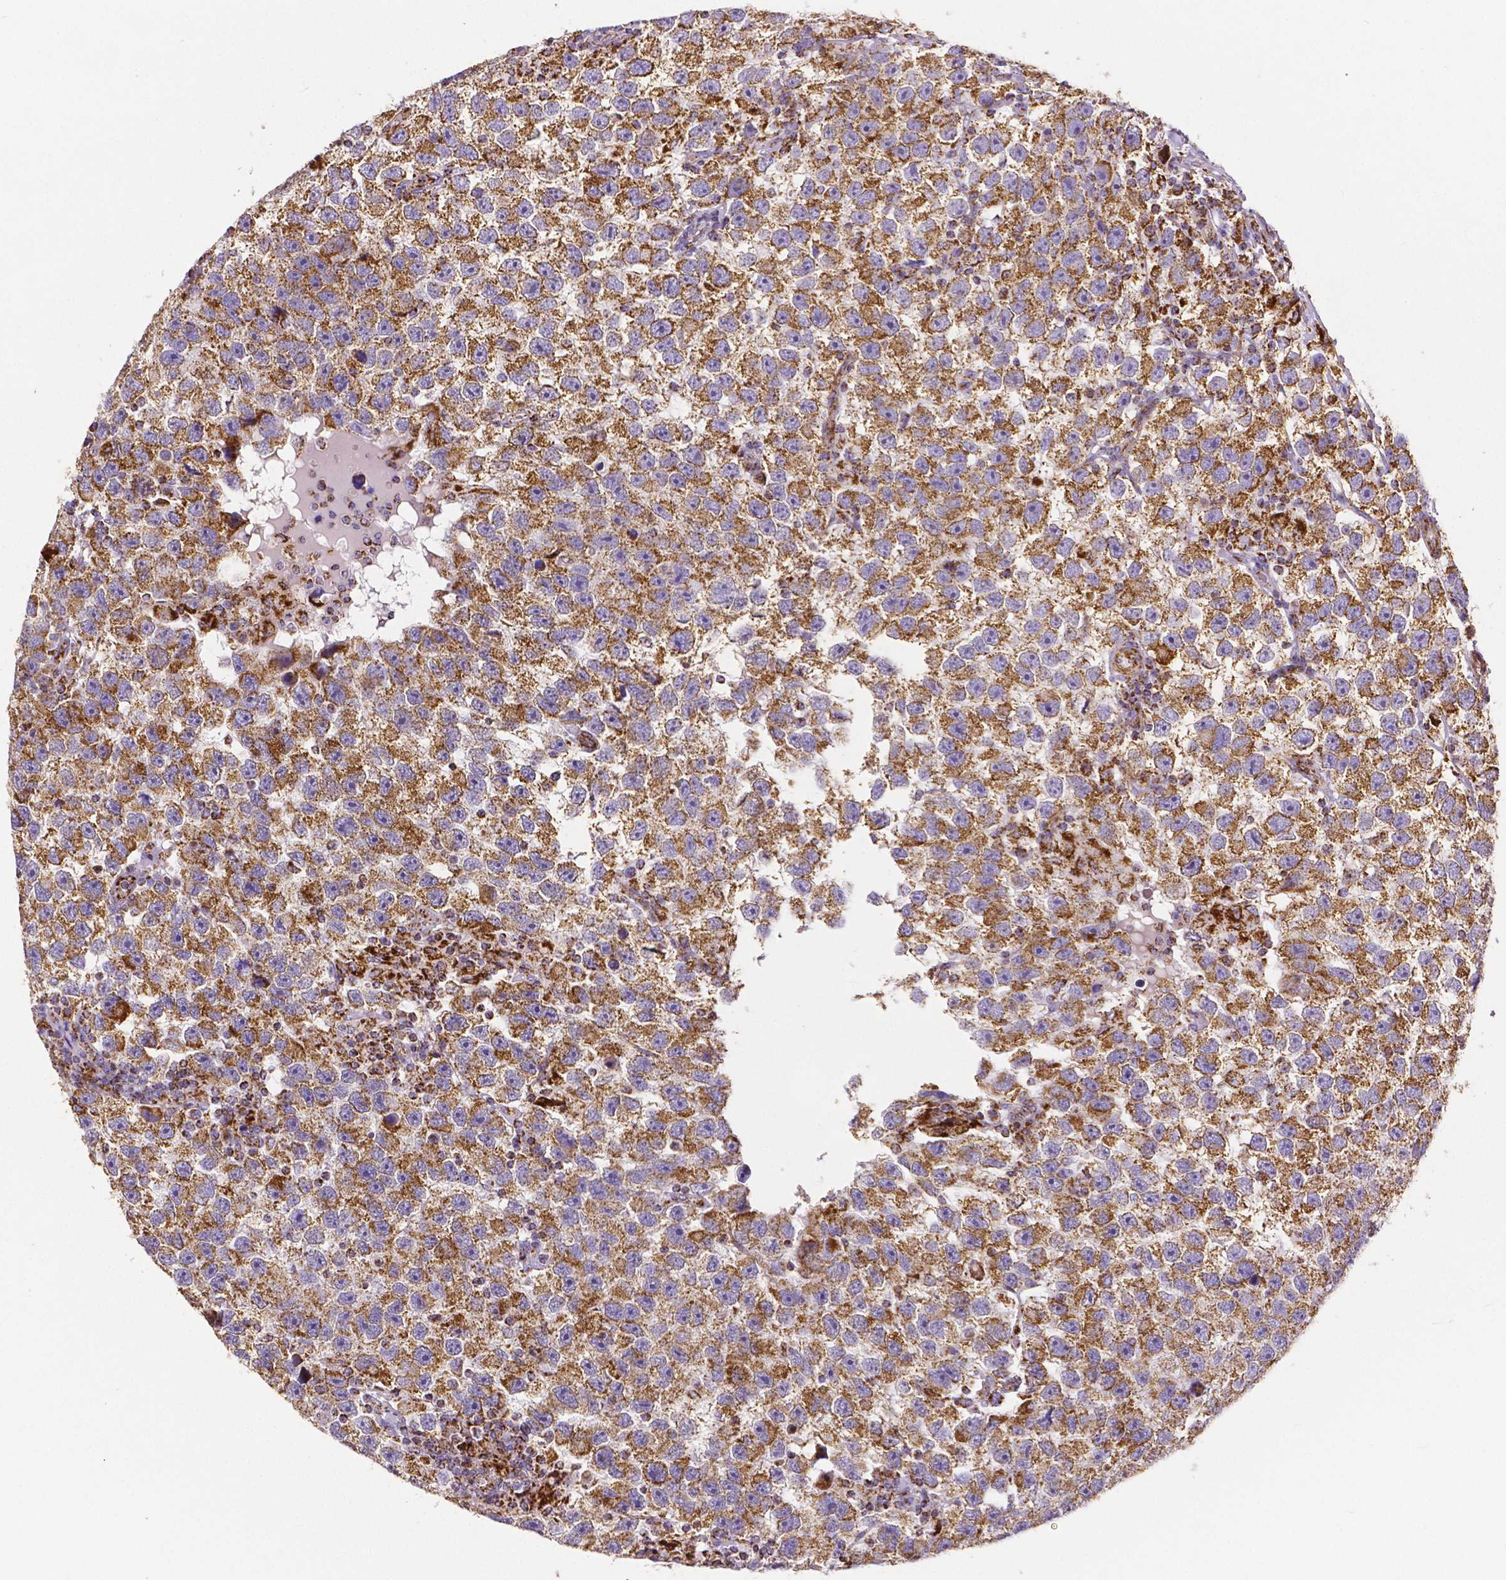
{"staining": {"intensity": "moderate", "quantity": ">75%", "location": "cytoplasmic/membranous"}, "tissue": "testis cancer", "cell_type": "Tumor cells", "image_type": "cancer", "snomed": [{"axis": "morphology", "description": "Seminoma, NOS"}, {"axis": "topography", "description": "Testis"}], "caption": "This is a photomicrograph of immunohistochemistry staining of seminoma (testis), which shows moderate positivity in the cytoplasmic/membranous of tumor cells.", "gene": "MACC1", "patient": {"sex": "male", "age": 26}}